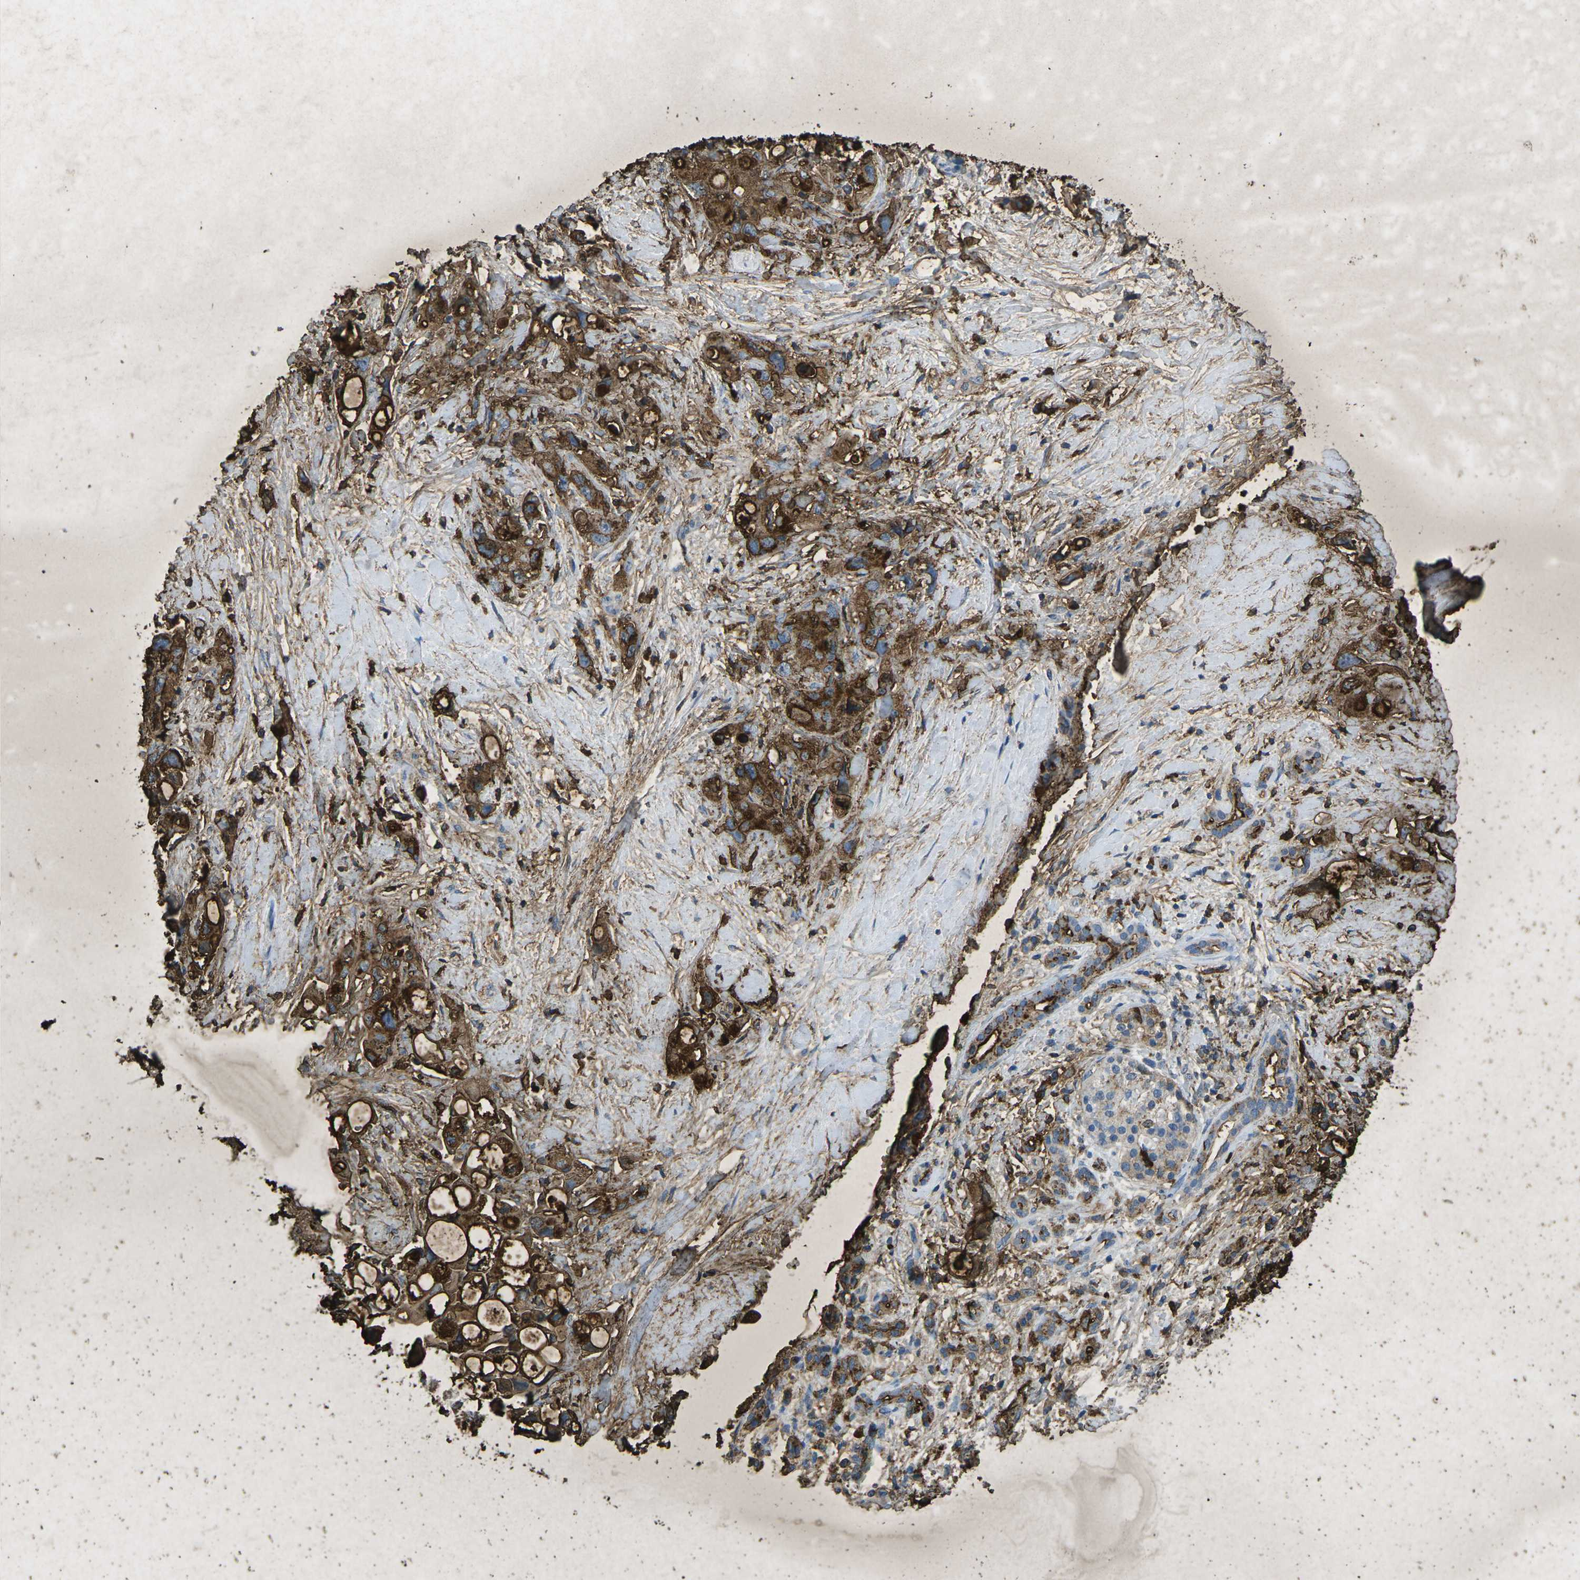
{"staining": {"intensity": "strong", "quantity": ">75%", "location": "cytoplasmic/membranous"}, "tissue": "pancreatic cancer", "cell_type": "Tumor cells", "image_type": "cancer", "snomed": [{"axis": "morphology", "description": "Adenocarcinoma, NOS"}, {"axis": "topography", "description": "Pancreas"}], "caption": "There is high levels of strong cytoplasmic/membranous positivity in tumor cells of adenocarcinoma (pancreatic), as demonstrated by immunohistochemical staining (brown color).", "gene": "CTAGE1", "patient": {"sex": "female", "age": 56}}